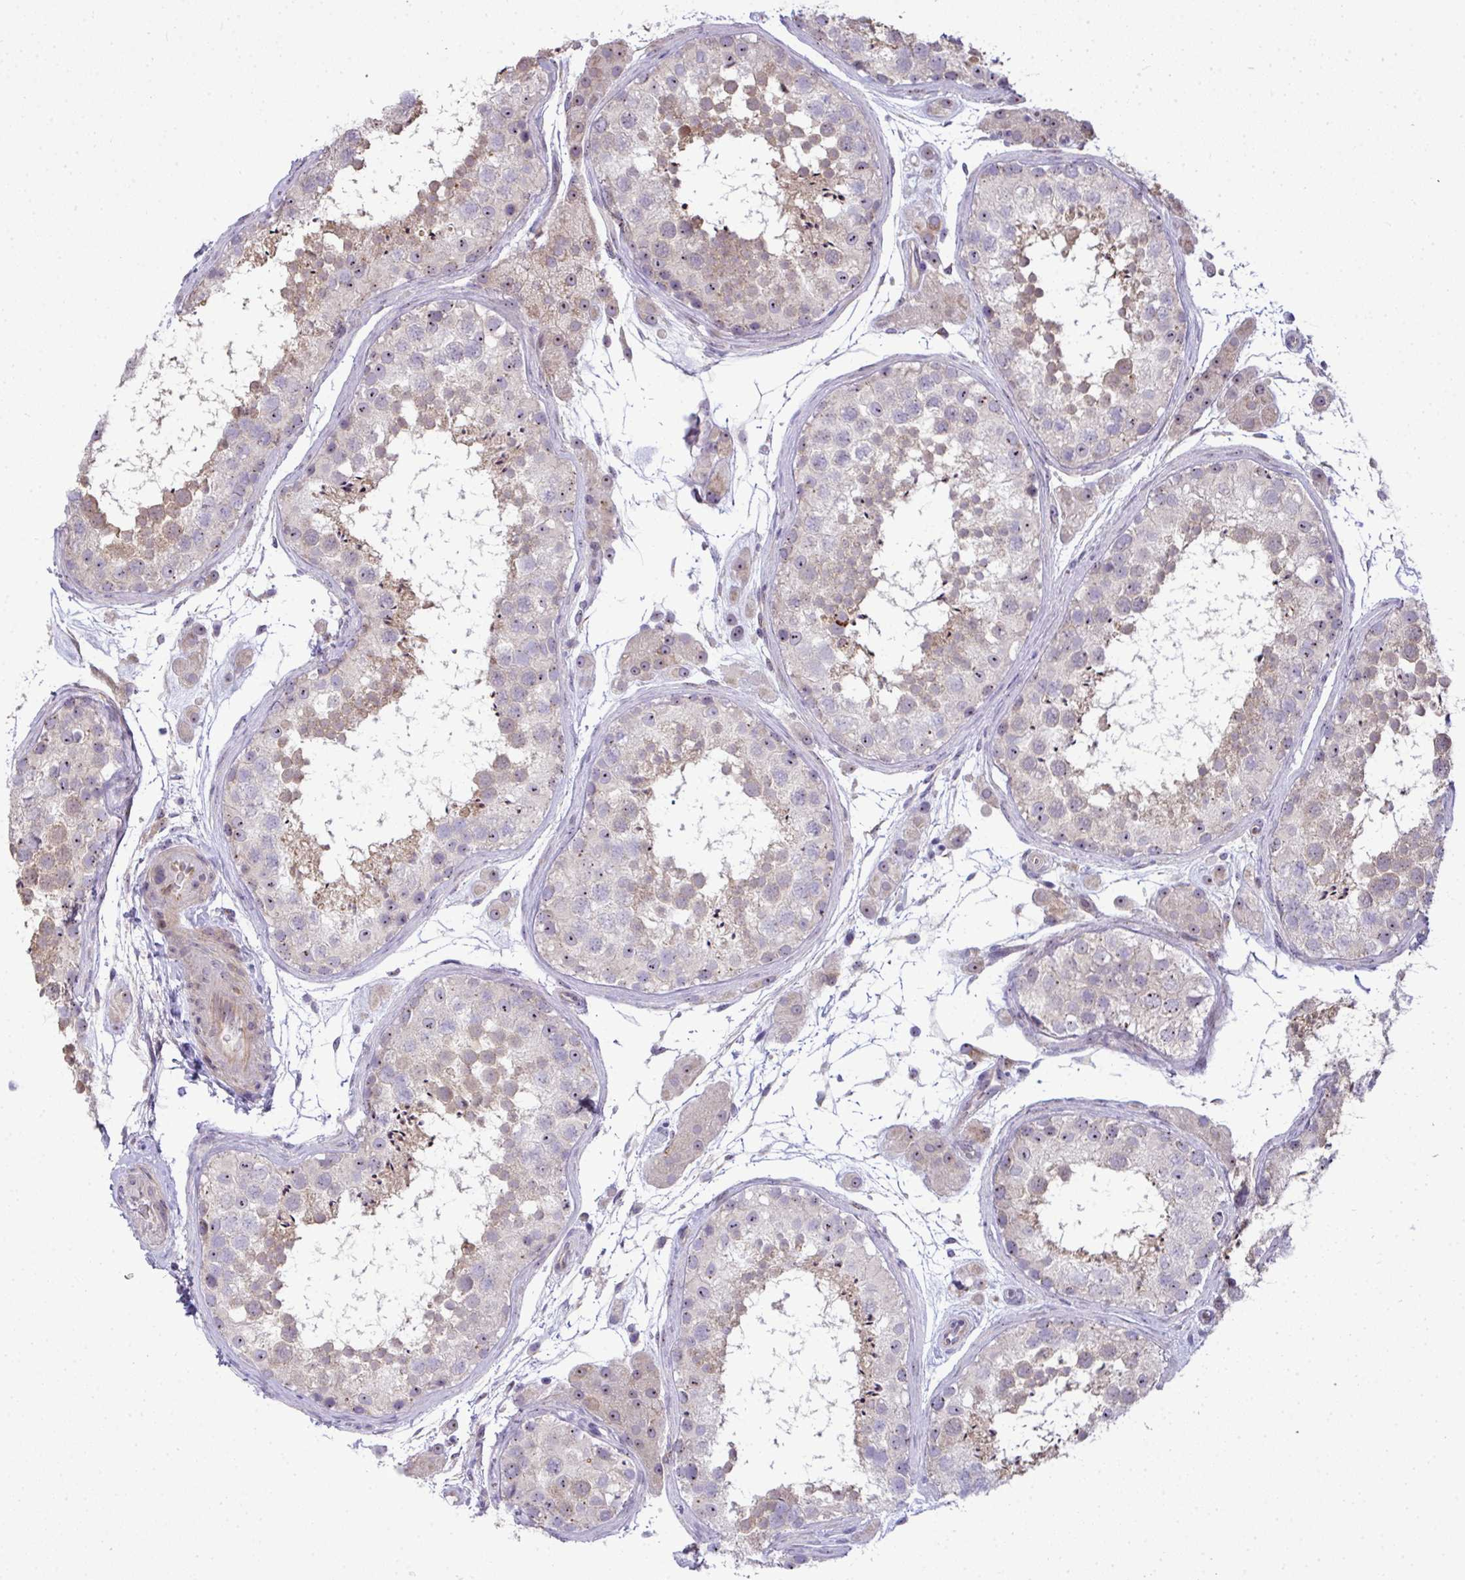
{"staining": {"intensity": "weak", "quantity": "25%-75%", "location": "cytoplasmic/membranous,nuclear"}, "tissue": "testis", "cell_type": "Cells in seminiferous ducts", "image_type": "normal", "snomed": [{"axis": "morphology", "description": "Normal tissue, NOS"}, {"axis": "topography", "description": "Testis"}], "caption": "The histopathology image displays a brown stain indicating the presence of a protein in the cytoplasmic/membranous,nuclear of cells in seminiferous ducts in testis. The protein of interest is stained brown, and the nuclei are stained in blue (DAB IHC with brightfield microscopy, high magnification).", "gene": "NT5C1A", "patient": {"sex": "male", "age": 41}}